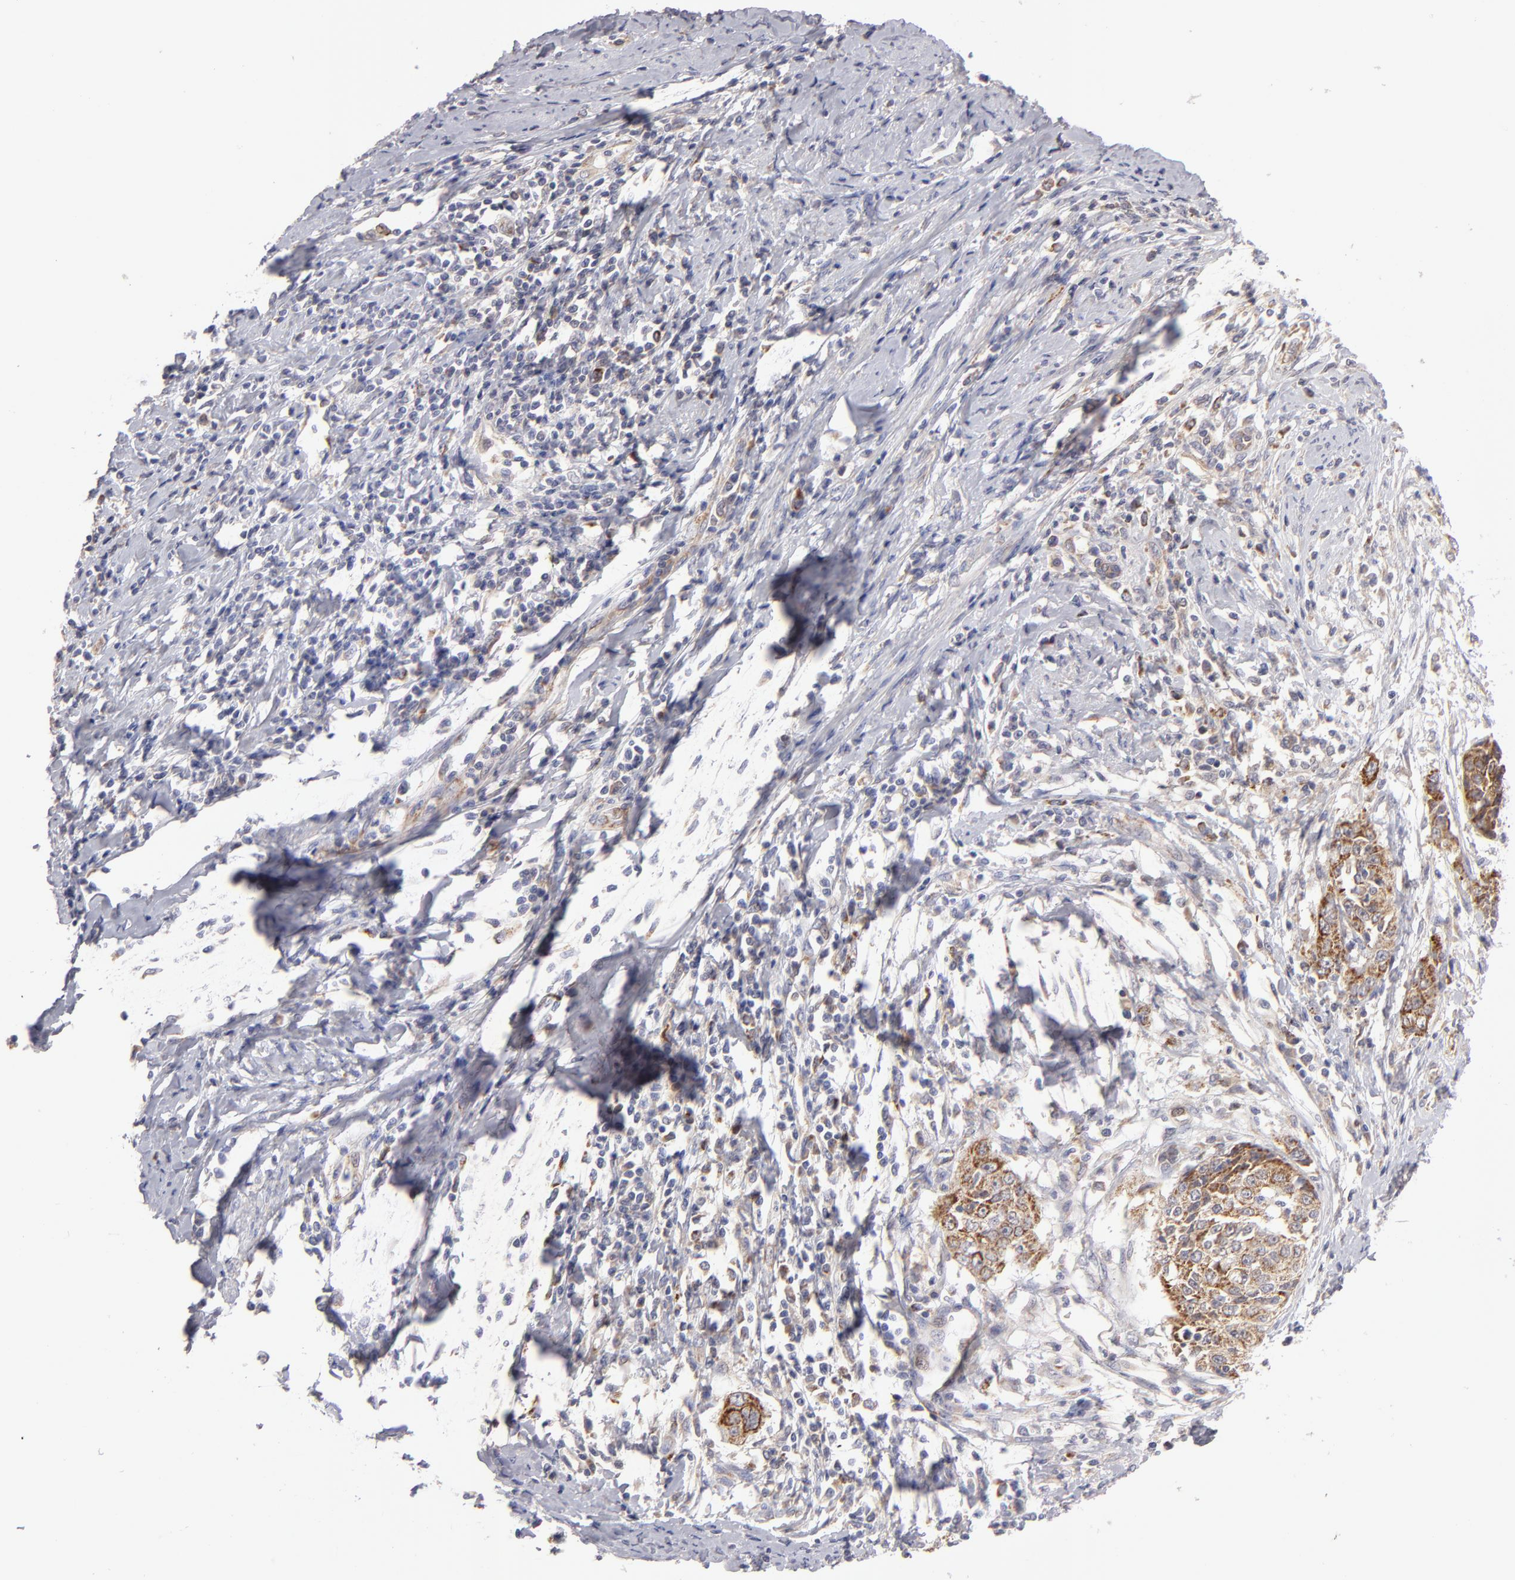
{"staining": {"intensity": "moderate", "quantity": ">75%", "location": "cytoplasmic/membranous"}, "tissue": "cervical cancer", "cell_type": "Tumor cells", "image_type": "cancer", "snomed": [{"axis": "morphology", "description": "Squamous cell carcinoma, NOS"}, {"axis": "topography", "description": "Cervix"}], "caption": "Squamous cell carcinoma (cervical) tissue demonstrates moderate cytoplasmic/membranous staining in about >75% of tumor cells", "gene": "HCCS", "patient": {"sex": "female", "age": 64}}